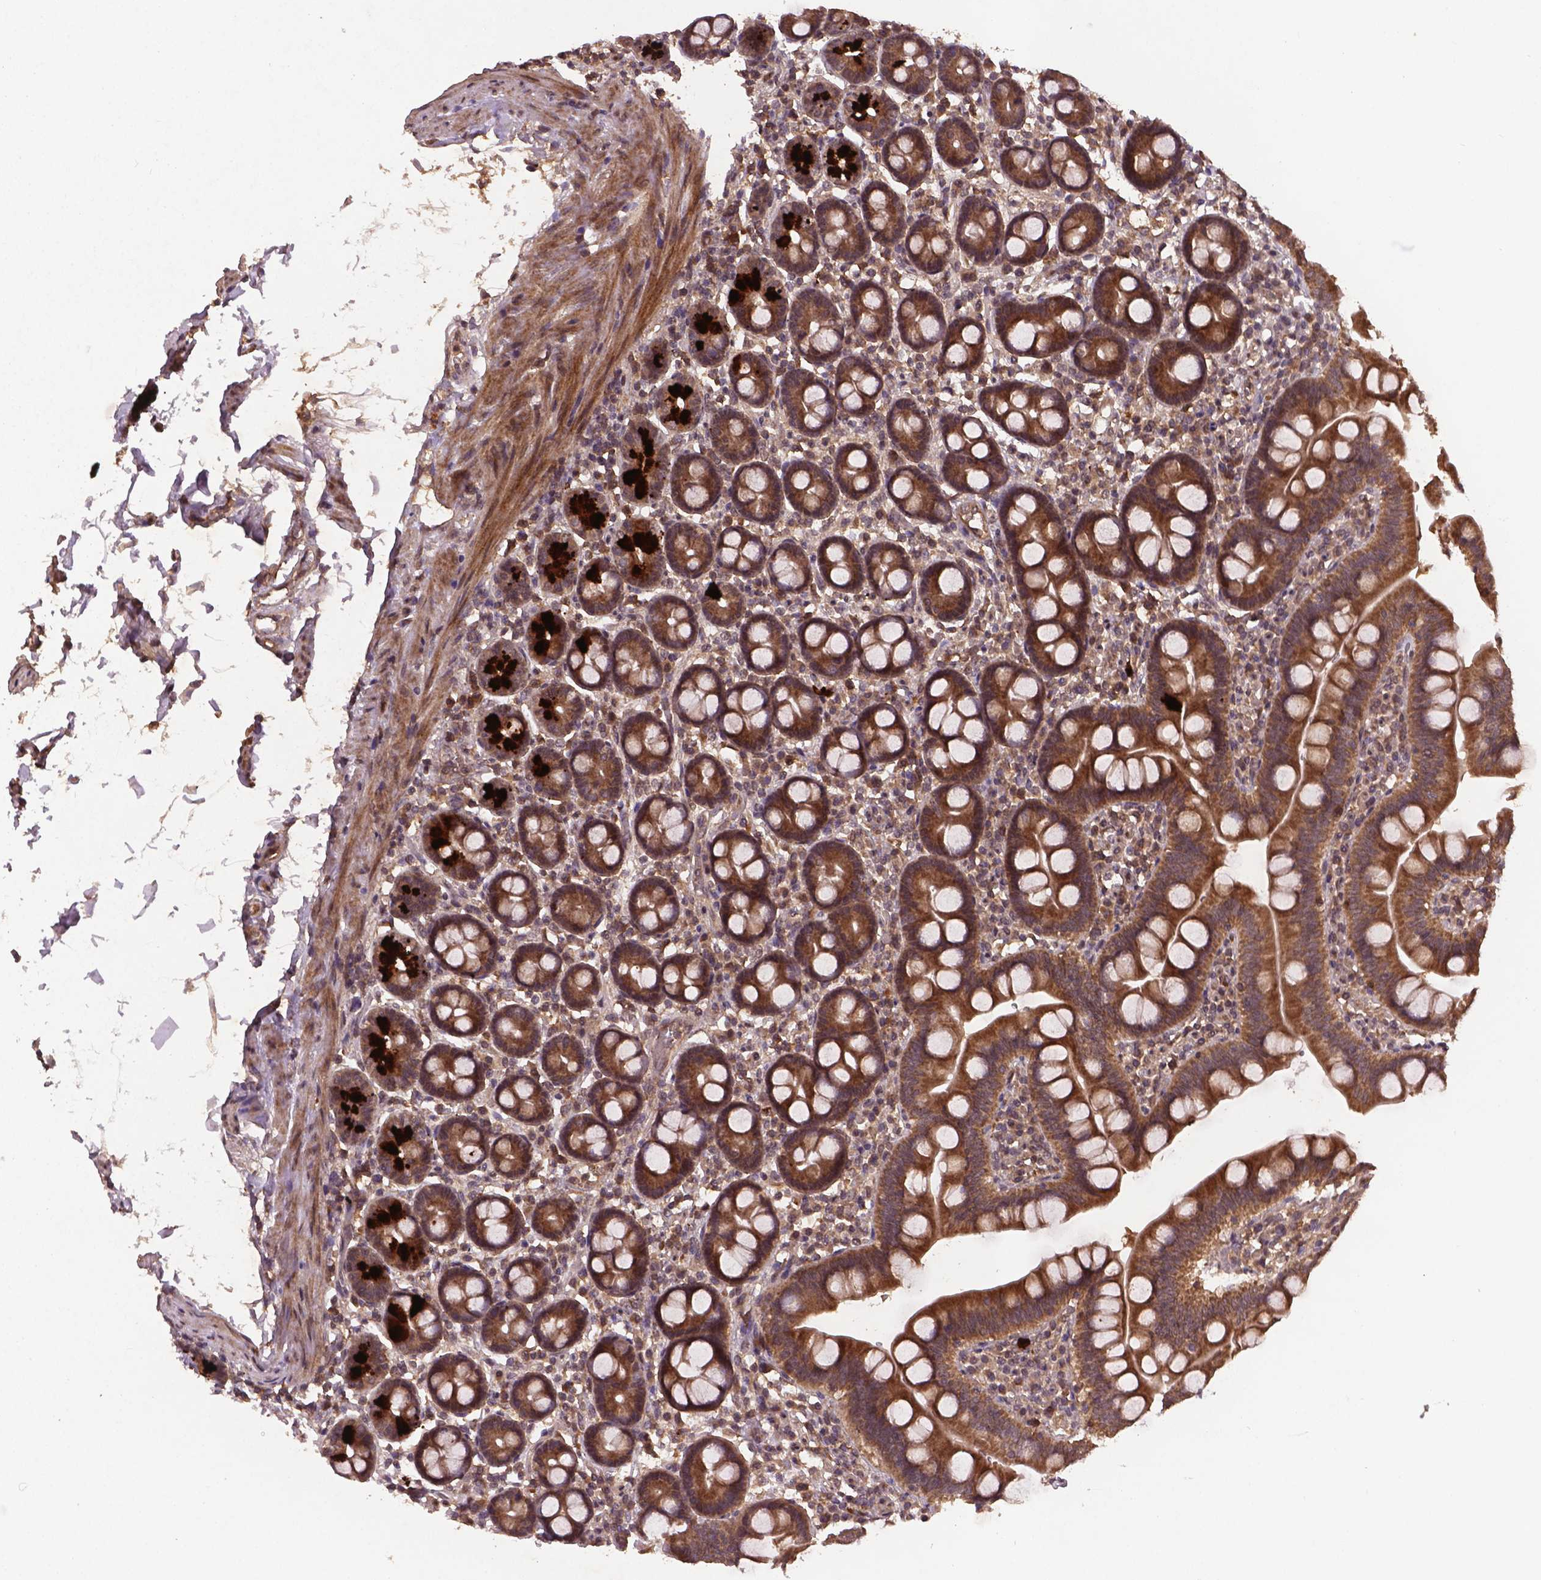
{"staining": {"intensity": "strong", "quantity": ">75%", "location": "cytoplasmic/membranous"}, "tissue": "duodenum", "cell_type": "Glandular cells", "image_type": "normal", "snomed": [{"axis": "morphology", "description": "Normal tissue, NOS"}, {"axis": "topography", "description": "Pancreas"}, {"axis": "topography", "description": "Duodenum"}], "caption": "Immunohistochemistry (IHC) (DAB (3,3'-diaminobenzidine)) staining of unremarkable duodenum reveals strong cytoplasmic/membranous protein expression in approximately >75% of glandular cells.", "gene": "NIPAL2", "patient": {"sex": "male", "age": 59}}